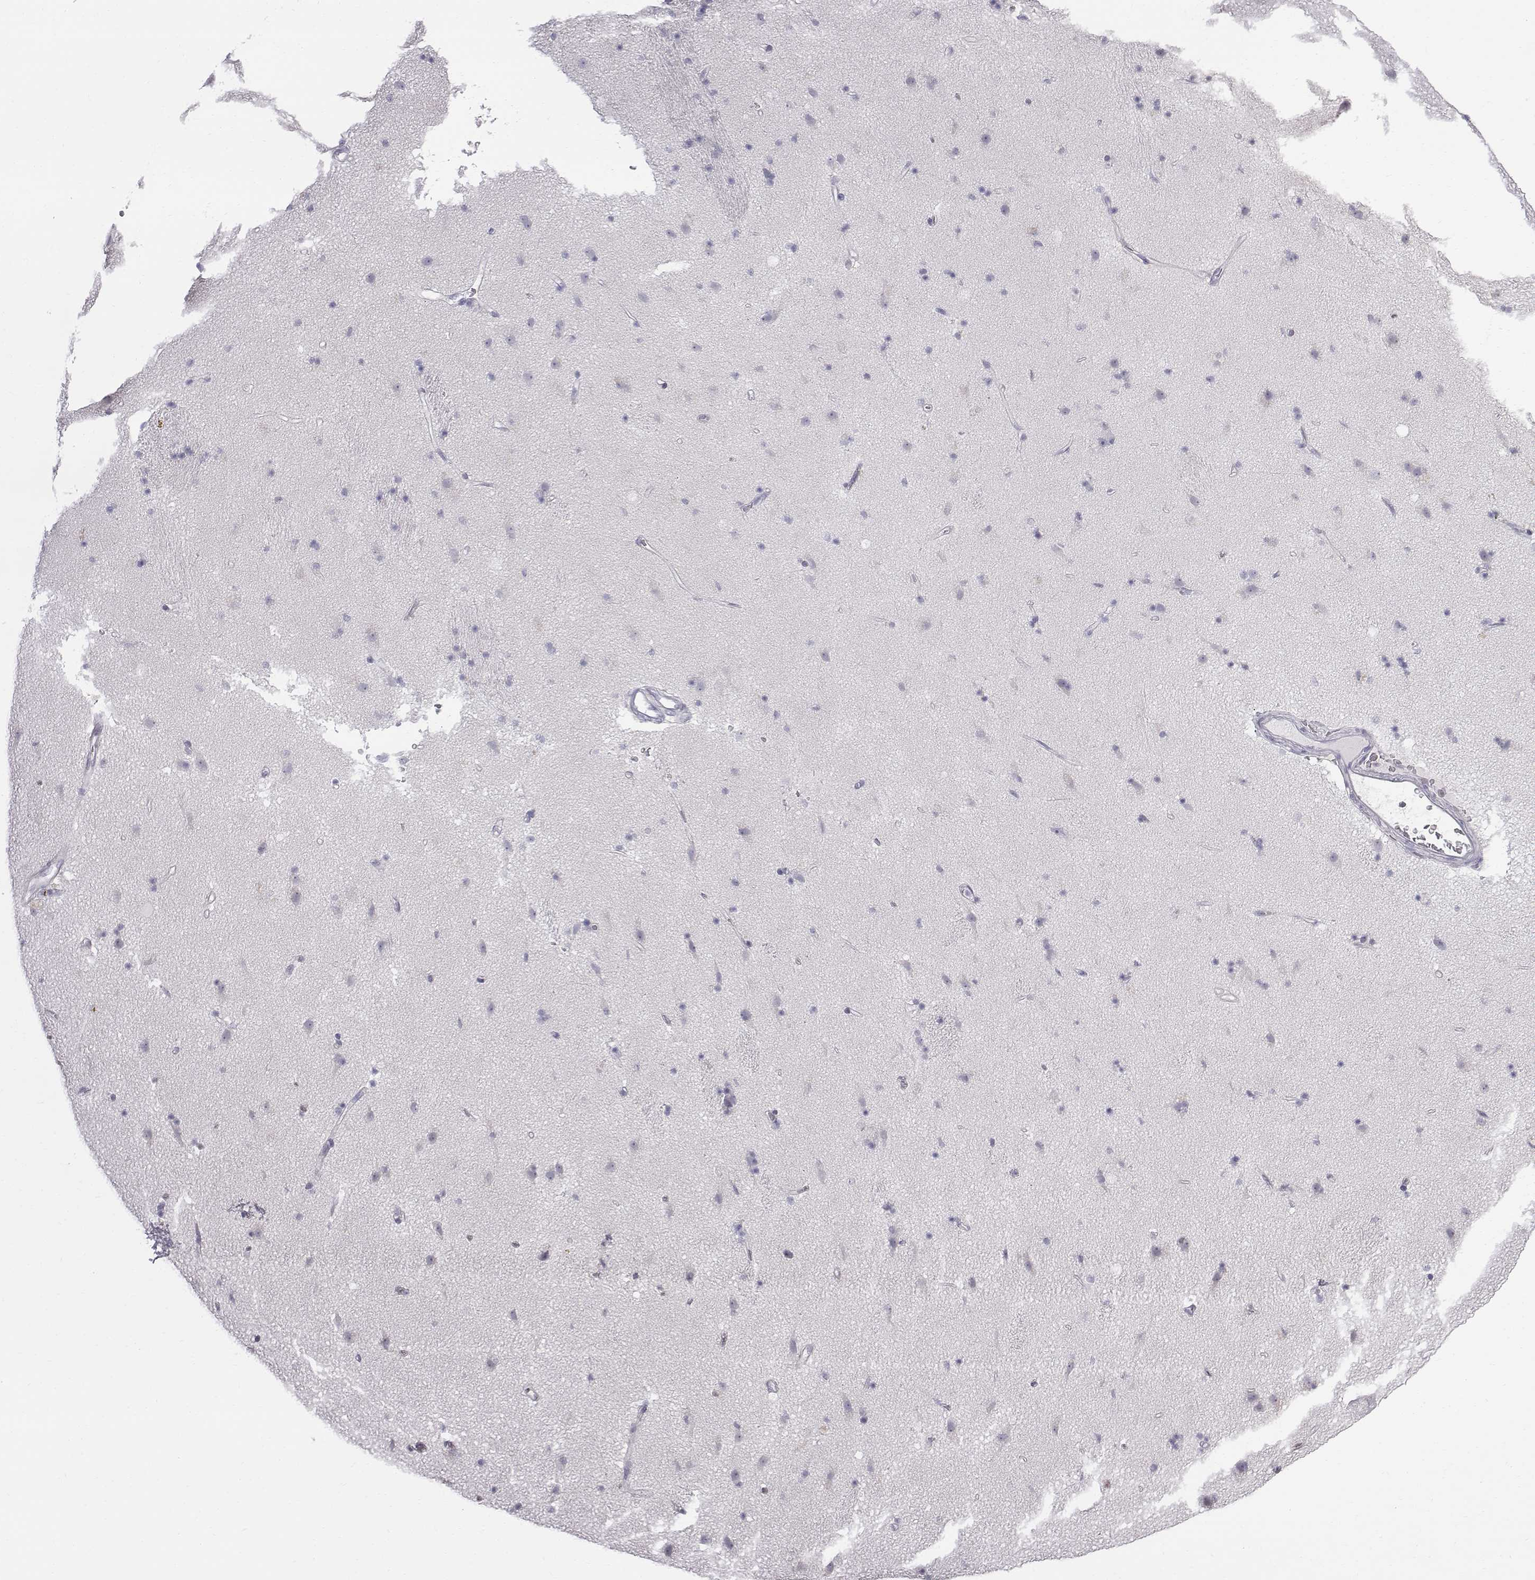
{"staining": {"intensity": "negative", "quantity": "none", "location": "none"}, "tissue": "caudate", "cell_type": "Glial cells", "image_type": "normal", "snomed": [{"axis": "morphology", "description": "Normal tissue, NOS"}, {"axis": "topography", "description": "Lateral ventricle wall"}], "caption": "Image shows no protein staining in glial cells of benign caudate.", "gene": "C6orf58", "patient": {"sex": "female", "age": 71}}